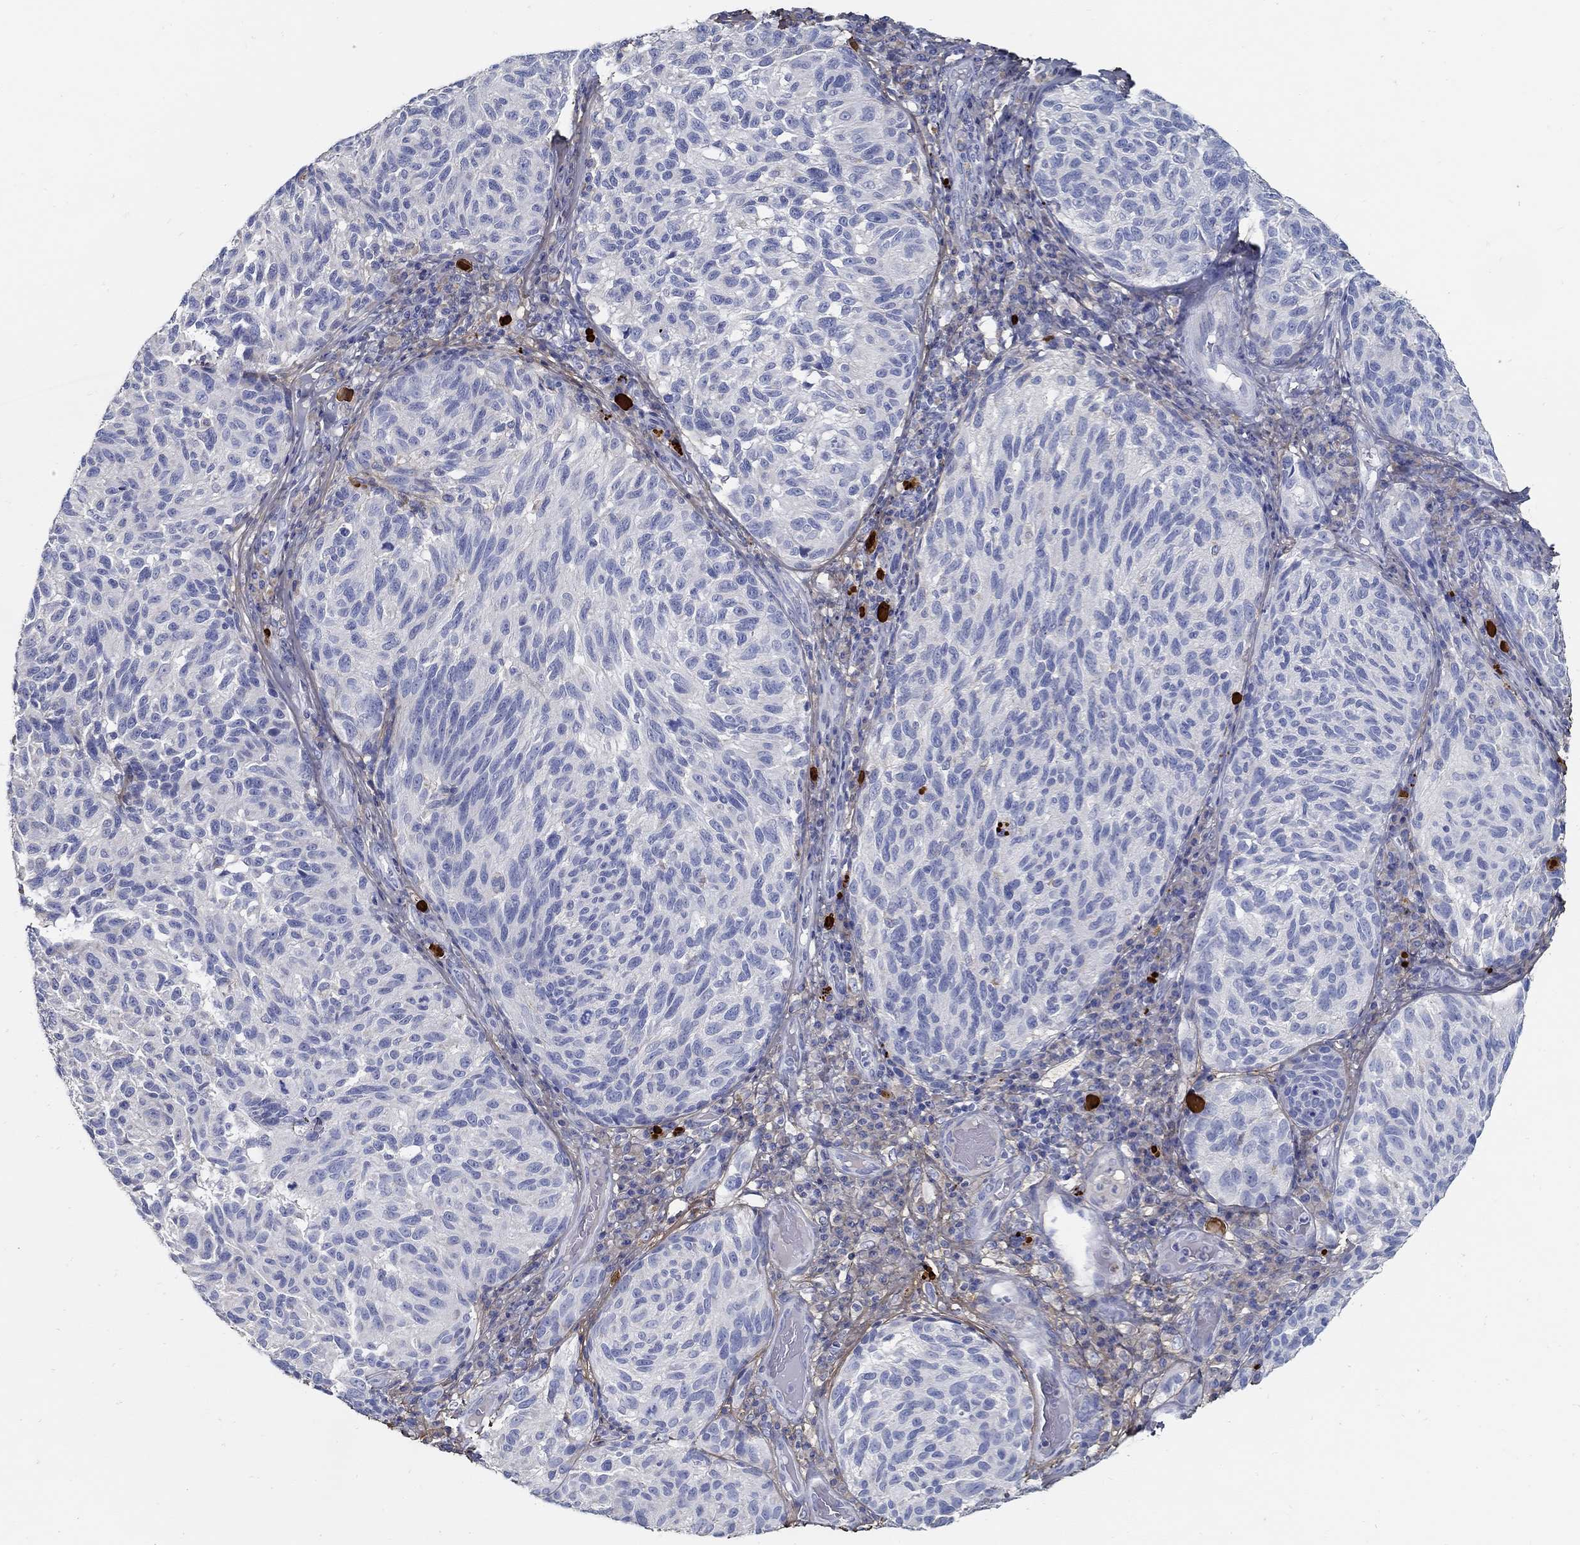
{"staining": {"intensity": "negative", "quantity": "none", "location": "none"}, "tissue": "melanoma", "cell_type": "Tumor cells", "image_type": "cancer", "snomed": [{"axis": "morphology", "description": "Malignant melanoma, NOS"}, {"axis": "topography", "description": "Skin"}], "caption": "A high-resolution histopathology image shows immunohistochemistry (IHC) staining of malignant melanoma, which exhibits no significant staining in tumor cells.", "gene": "TGFBI", "patient": {"sex": "female", "age": 73}}